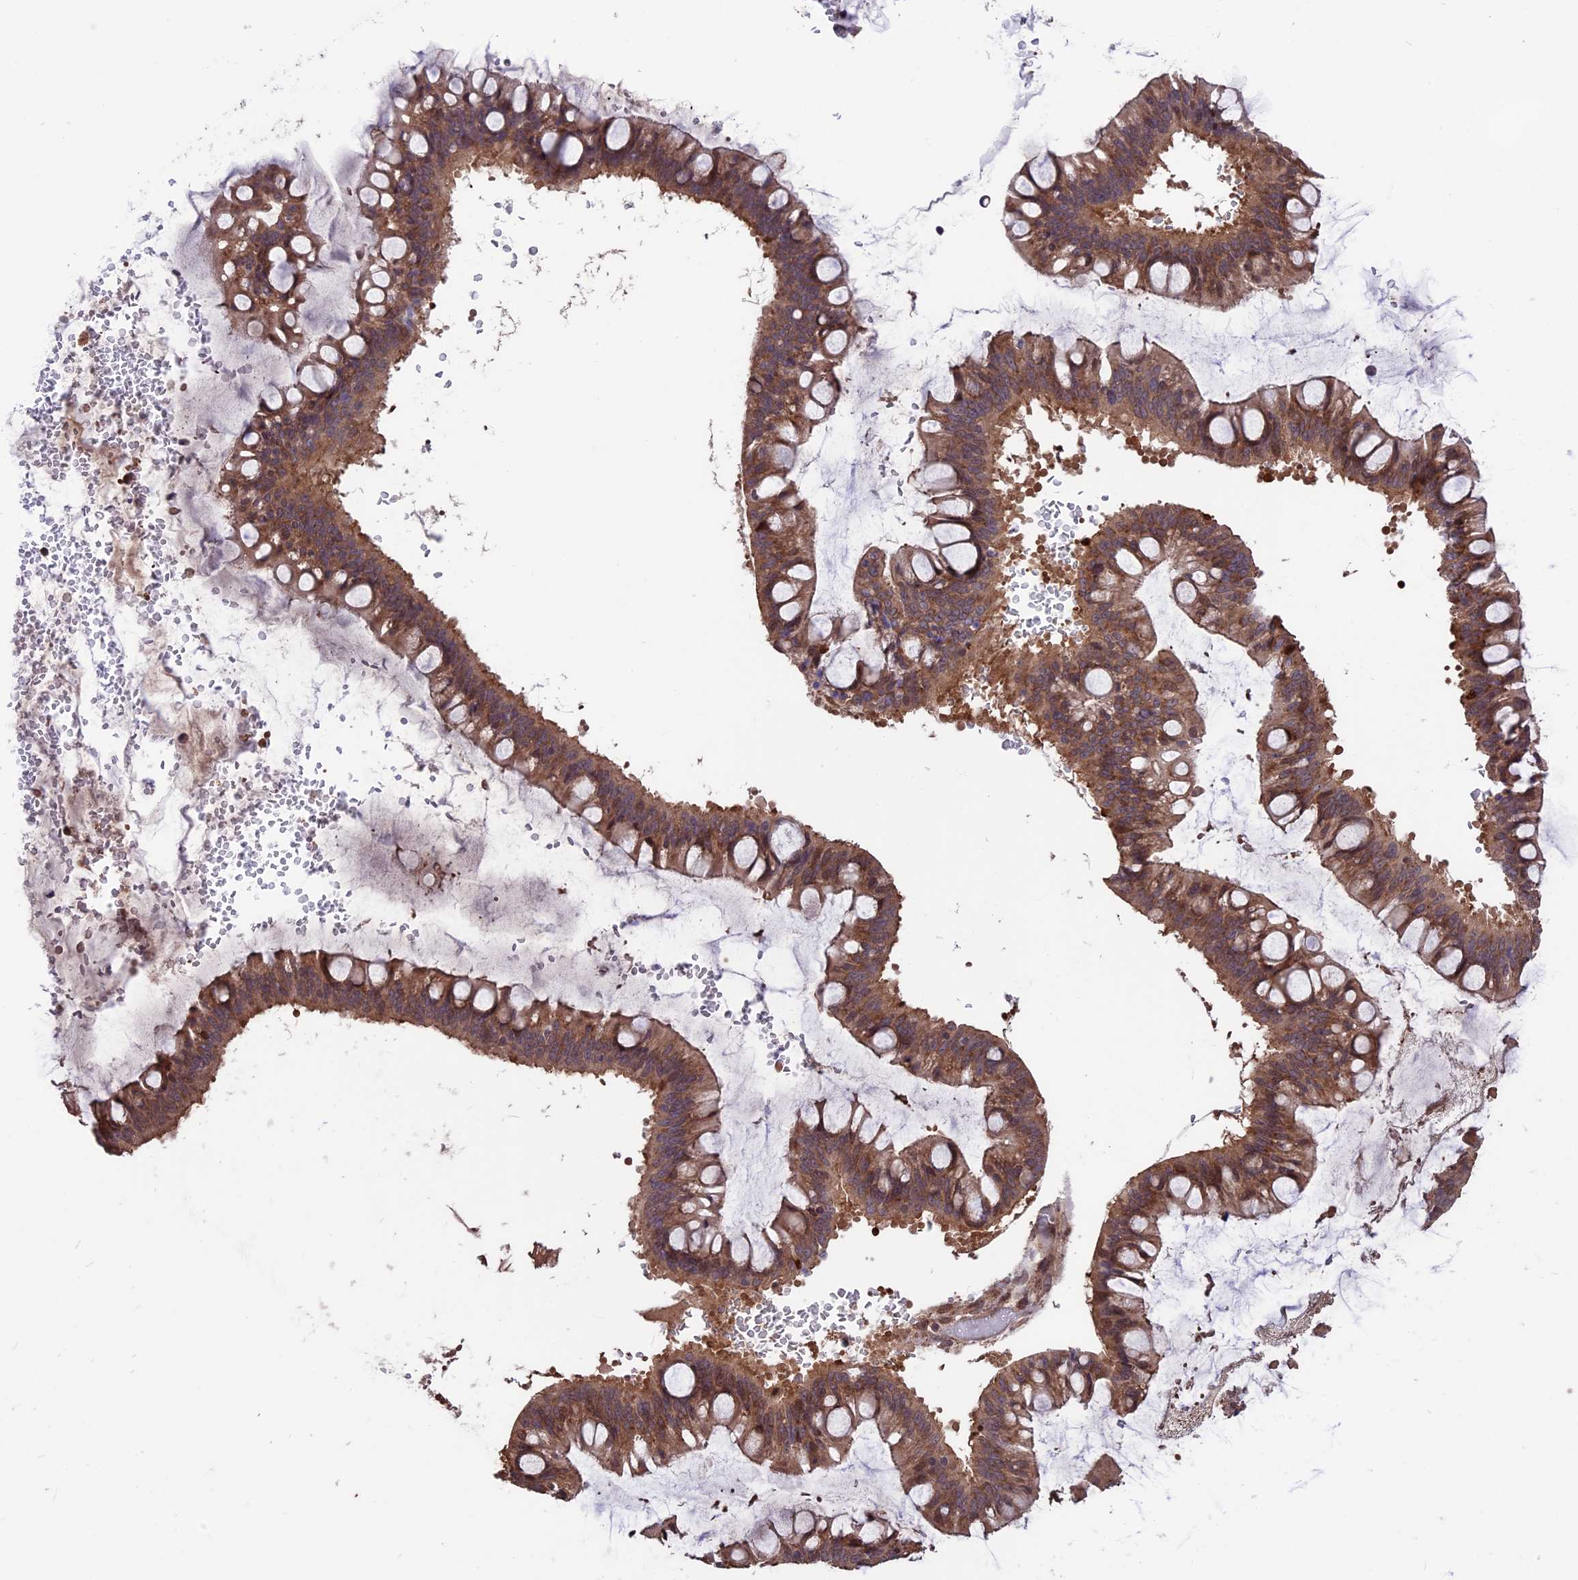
{"staining": {"intensity": "moderate", "quantity": ">75%", "location": "cytoplasmic/membranous"}, "tissue": "ovarian cancer", "cell_type": "Tumor cells", "image_type": "cancer", "snomed": [{"axis": "morphology", "description": "Cystadenocarcinoma, mucinous, NOS"}, {"axis": "topography", "description": "Ovary"}], "caption": "This photomicrograph exhibits immunohistochemistry (IHC) staining of ovarian mucinous cystadenocarcinoma, with medium moderate cytoplasmic/membranous expression in about >75% of tumor cells.", "gene": "ZNF598", "patient": {"sex": "female", "age": 73}}